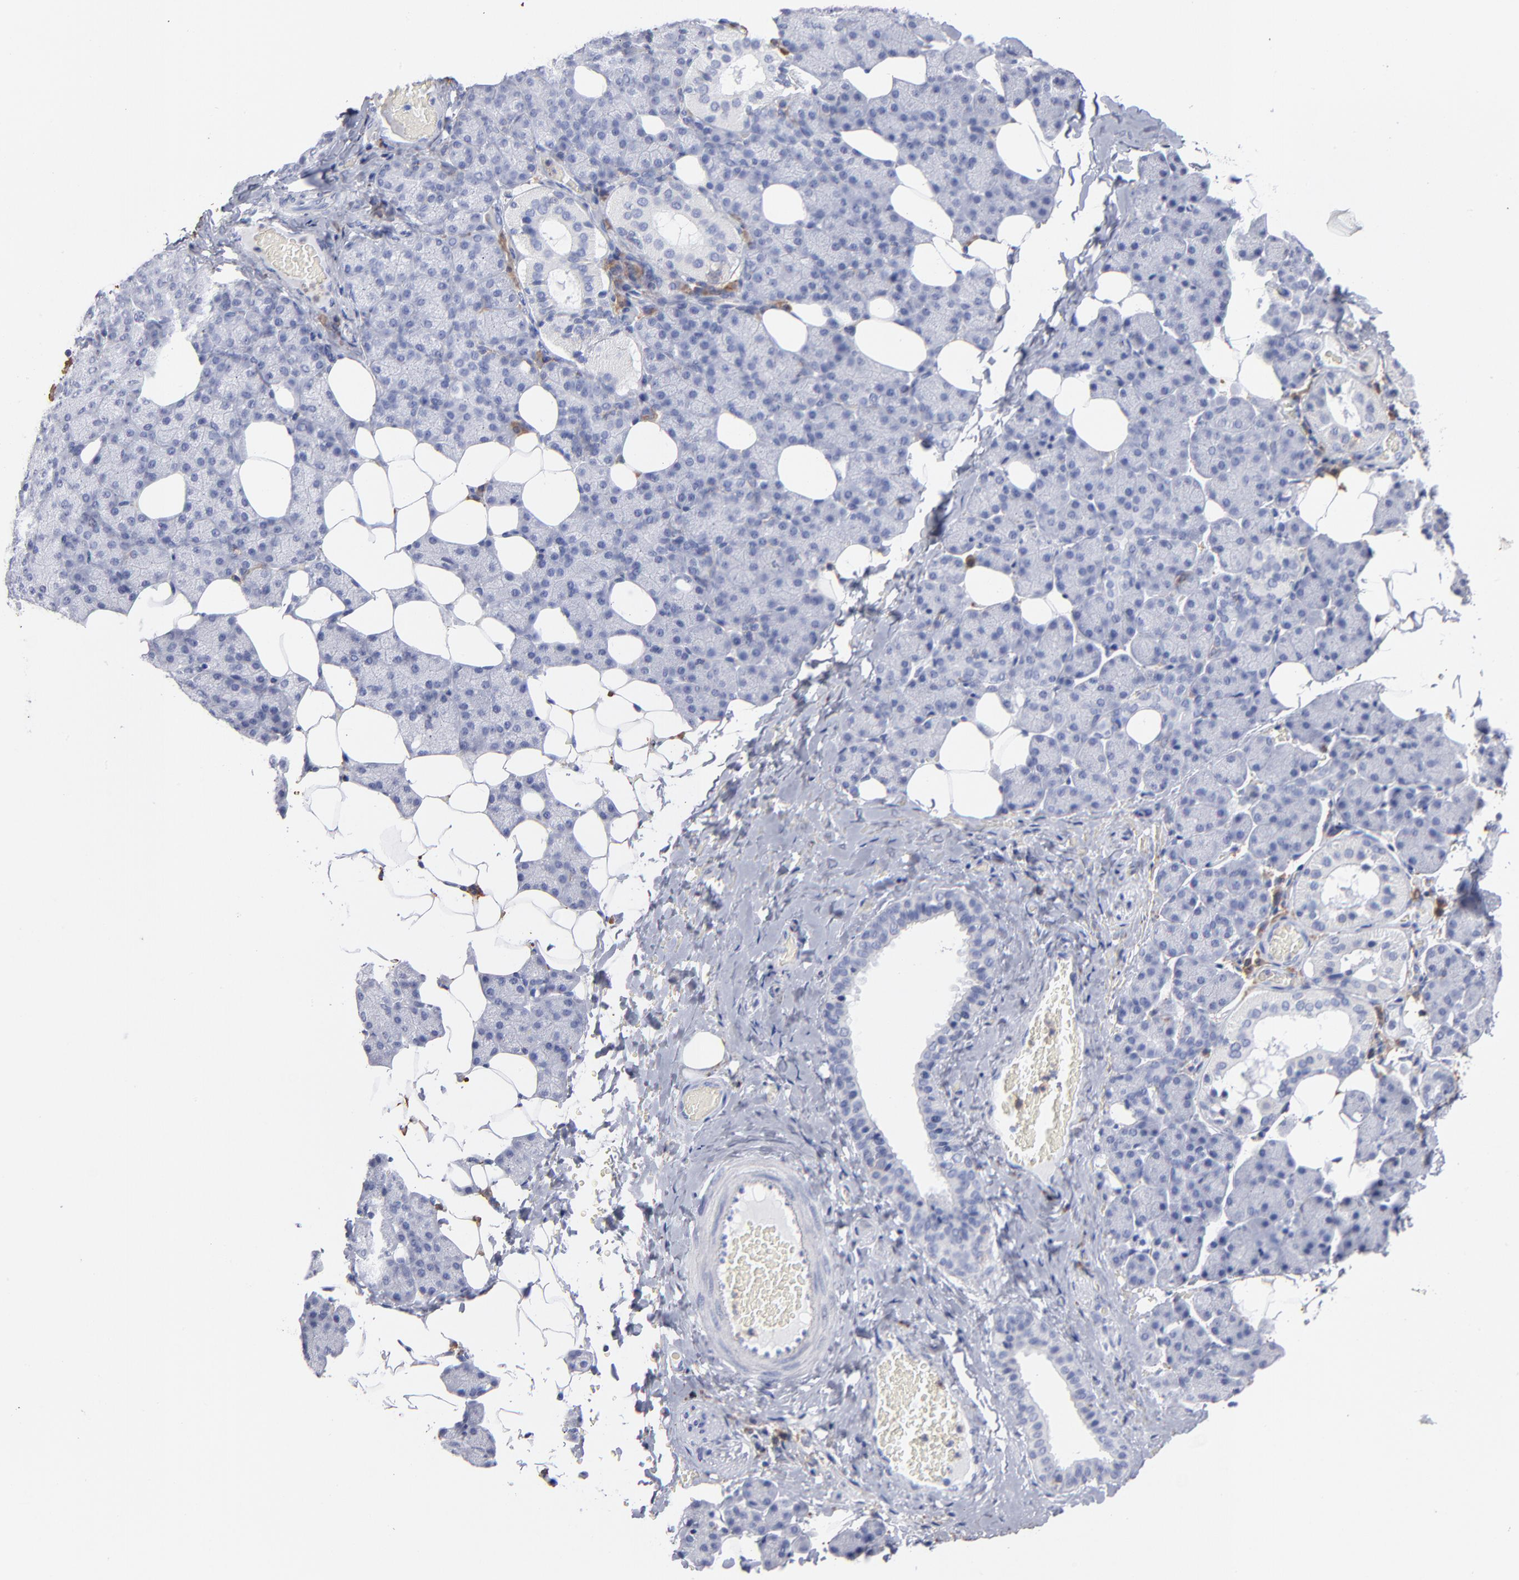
{"staining": {"intensity": "negative", "quantity": "none", "location": "none"}, "tissue": "salivary gland", "cell_type": "Glandular cells", "image_type": "normal", "snomed": [{"axis": "morphology", "description": "Normal tissue, NOS"}, {"axis": "topography", "description": "Lymph node"}, {"axis": "topography", "description": "Salivary gland"}], "caption": "A high-resolution photomicrograph shows IHC staining of unremarkable salivary gland, which displays no significant staining in glandular cells.", "gene": "LAT2", "patient": {"sex": "male", "age": 8}}